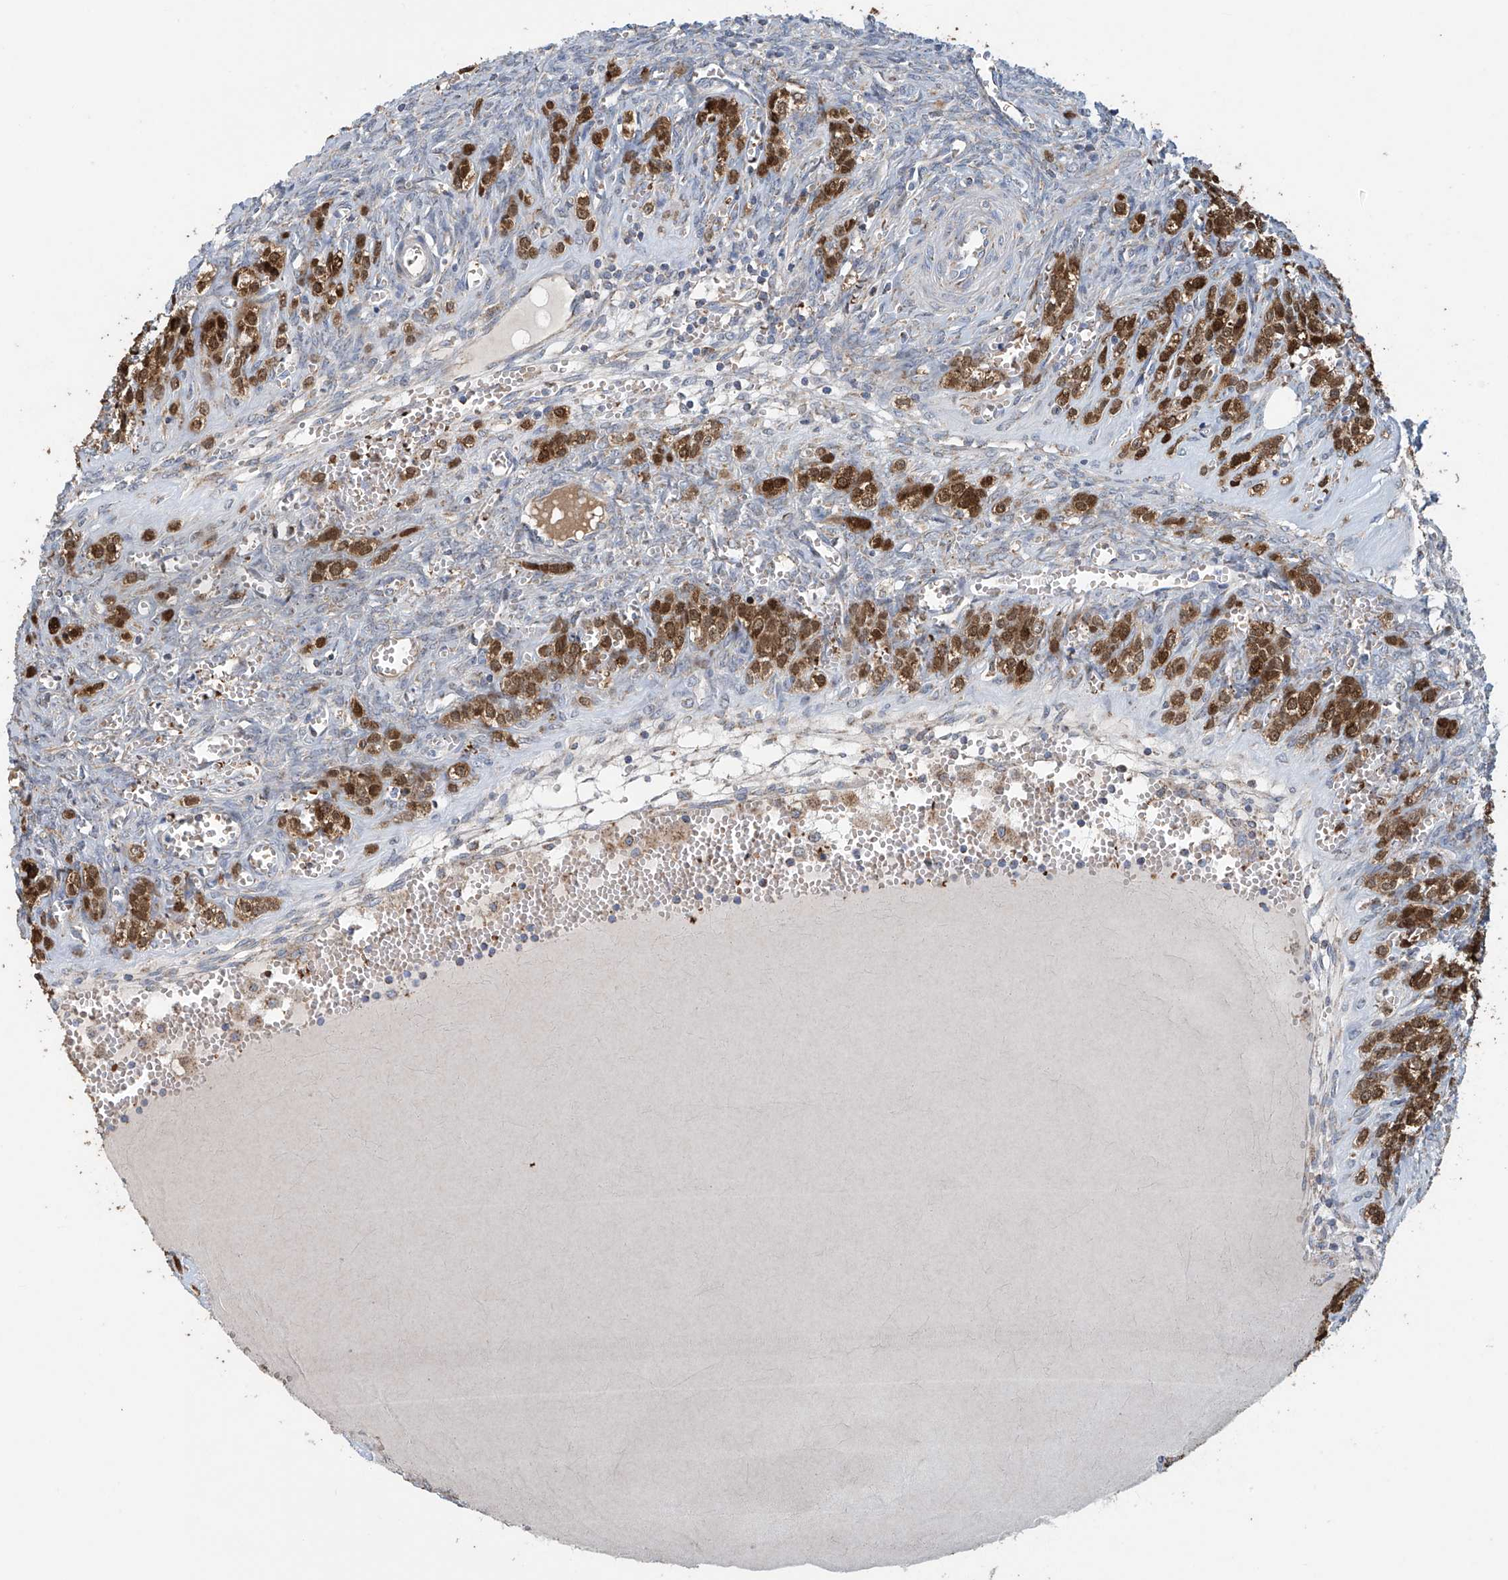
{"staining": {"intensity": "weak", "quantity": "<25%", "location": "cytoplasmic/membranous"}, "tissue": "ovary", "cell_type": "Ovarian stroma cells", "image_type": "normal", "snomed": [{"axis": "morphology", "description": "Normal tissue, NOS"}, {"axis": "topography", "description": "Ovary"}], "caption": "Immunohistochemistry (IHC) histopathology image of benign ovary stained for a protein (brown), which displays no expression in ovarian stroma cells.", "gene": "COMMD1", "patient": {"sex": "female", "age": 41}}